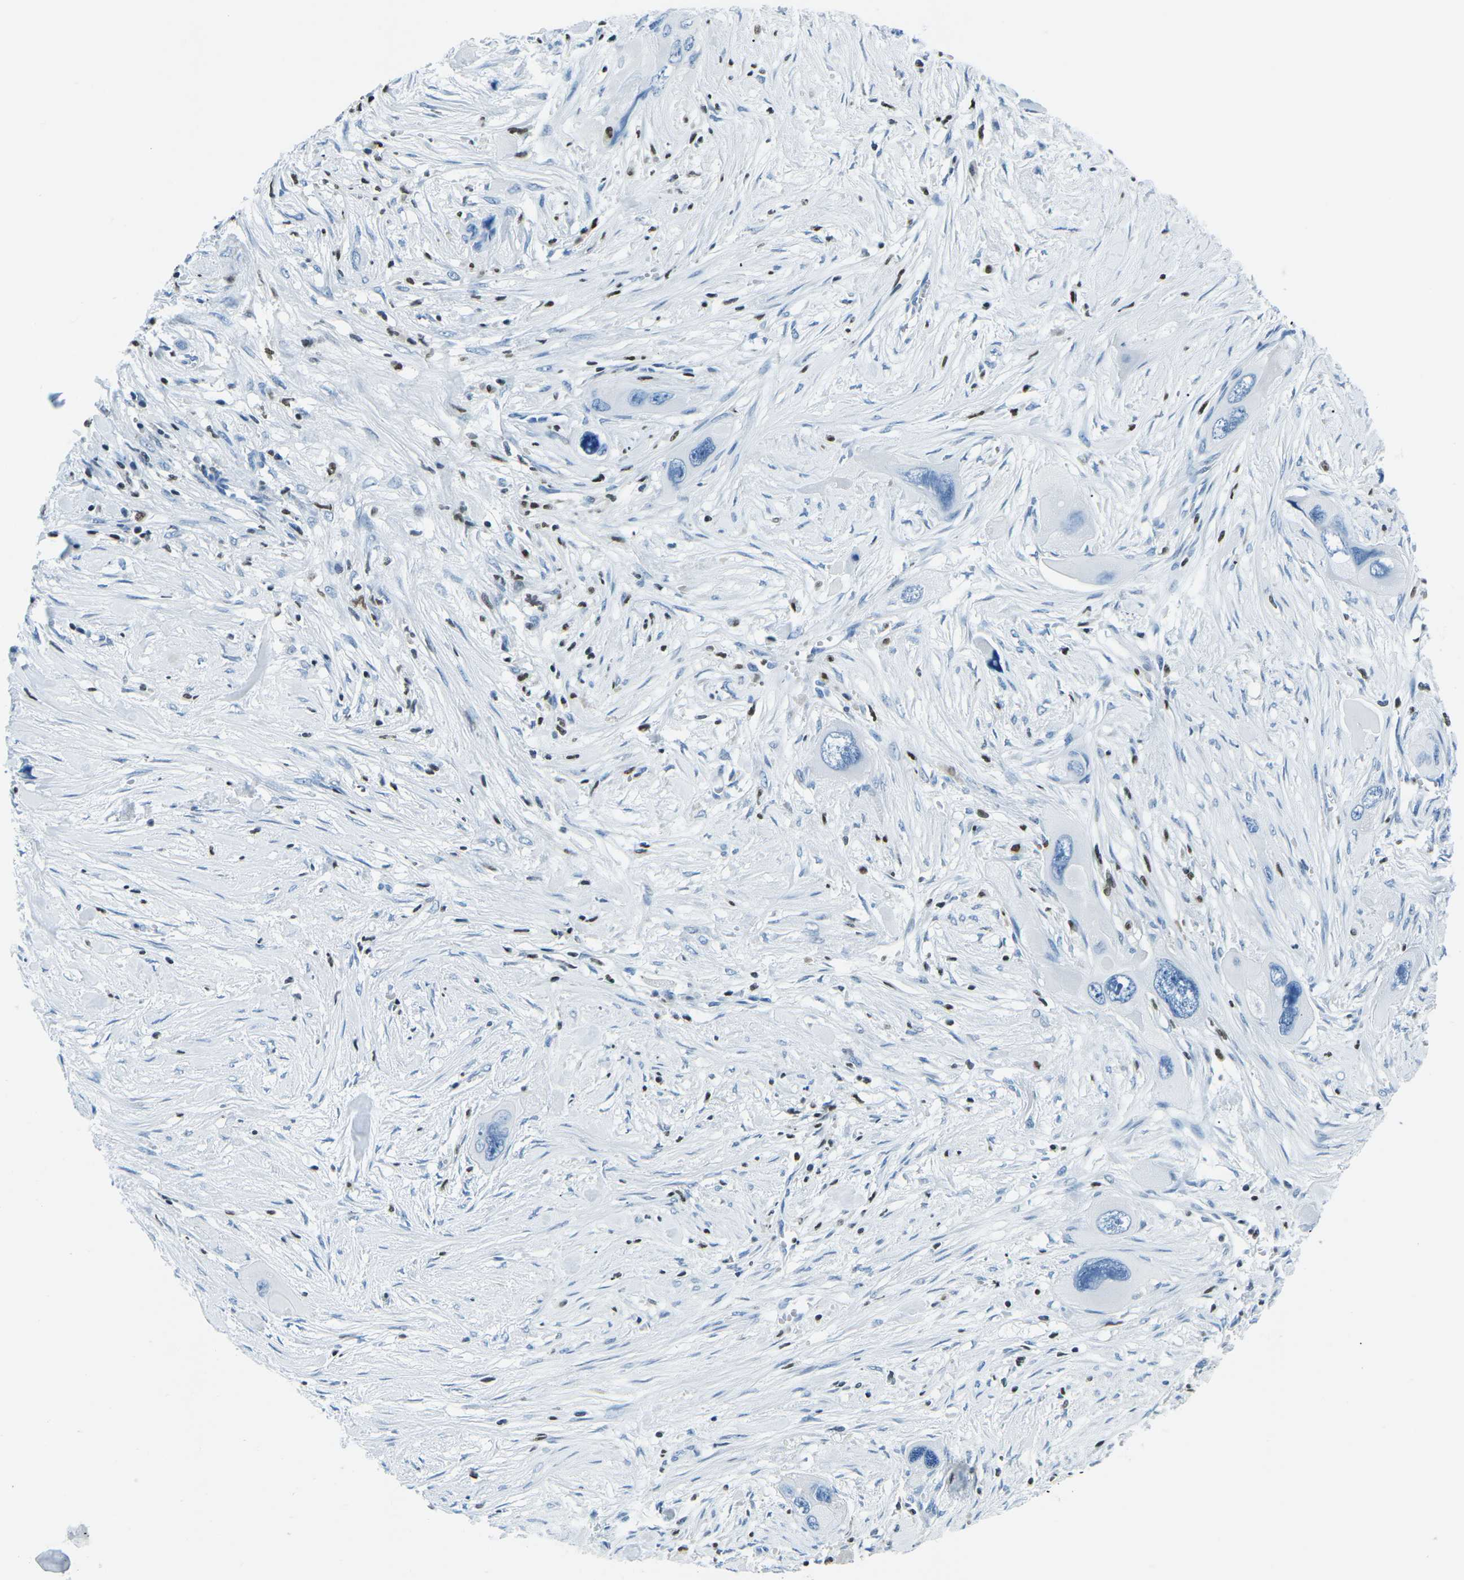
{"staining": {"intensity": "negative", "quantity": "none", "location": "none"}, "tissue": "pancreatic cancer", "cell_type": "Tumor cells", "image_type": "cancer", "snomed": [{"axis": "morphology", "description": "Adenocarcinoma, NOS"}, {"axis": "topography", "description": "Pancreas"}], "caption": "Pancreatic cancer (adenocarcinoma) stained for a protein using immunohistochemistry (IHC) displays no staining tumor cells.", "gene": "CELF2", "patient": {"sex": "male", "age": 73}}